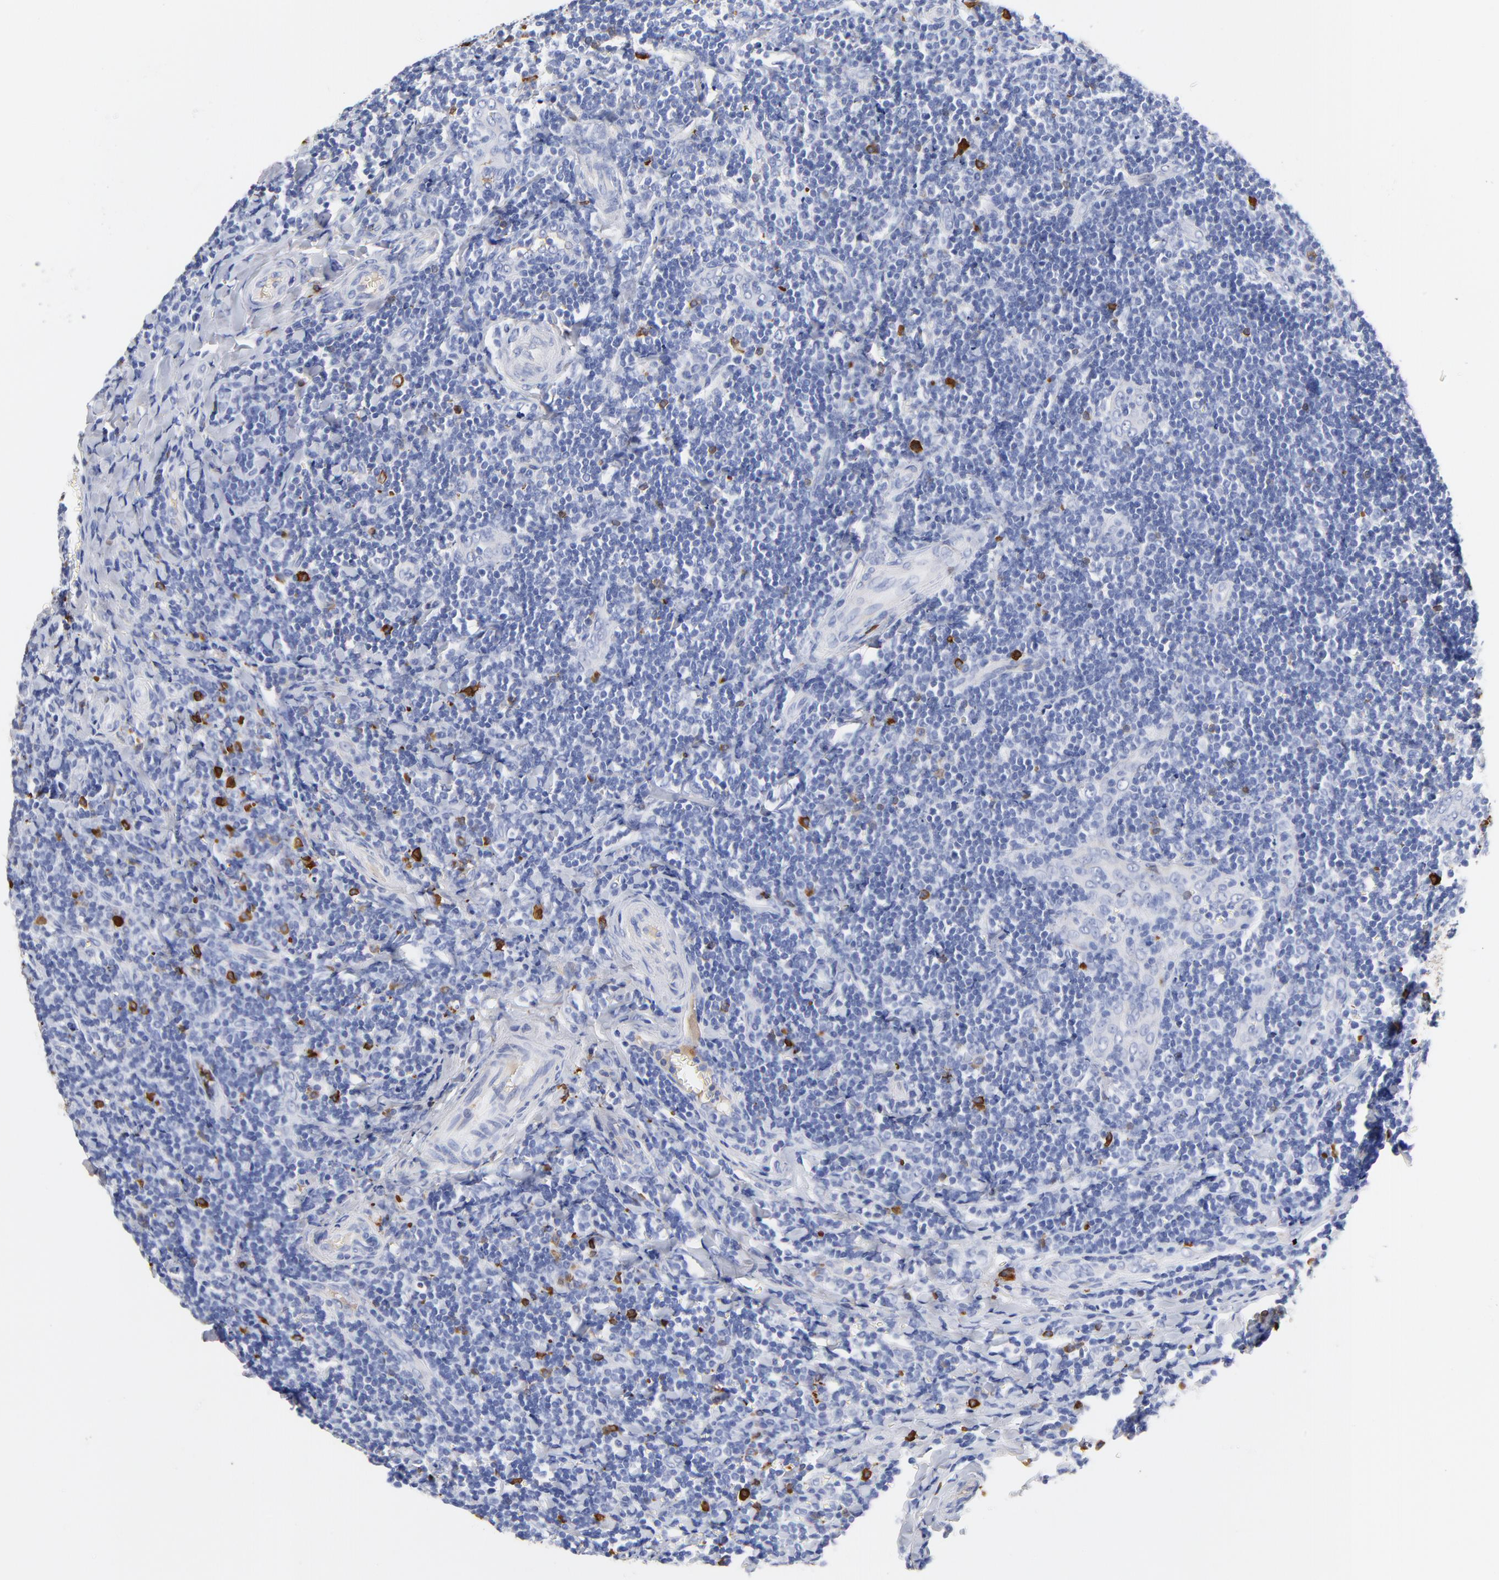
{"staining": {"intensity": "weak", "quantity": "<25%", "location": "cytoplasmic/membranous"}, "tissue": "tonsil", "cell_type": "Germinal center cells", "image_type": "normal", "snomed": [{"axis": "morphology", "description": "Normal tissue, NOS"}, {"axis": "topography", "description": "Tonsil"}], "caption": "DAB (3,3'-diaminobenzidine) immunohistochemical staining of normal human tonsil demonstrates no significant expression in germinal center cells. The staining was performed using DAB to visualize the protein expression in brown, while the nuclei were stained in blue with hematoxylin (Magnification: 20x).", "gene": "IGLV3", "patient": {"sex": "male", "age": 20}}